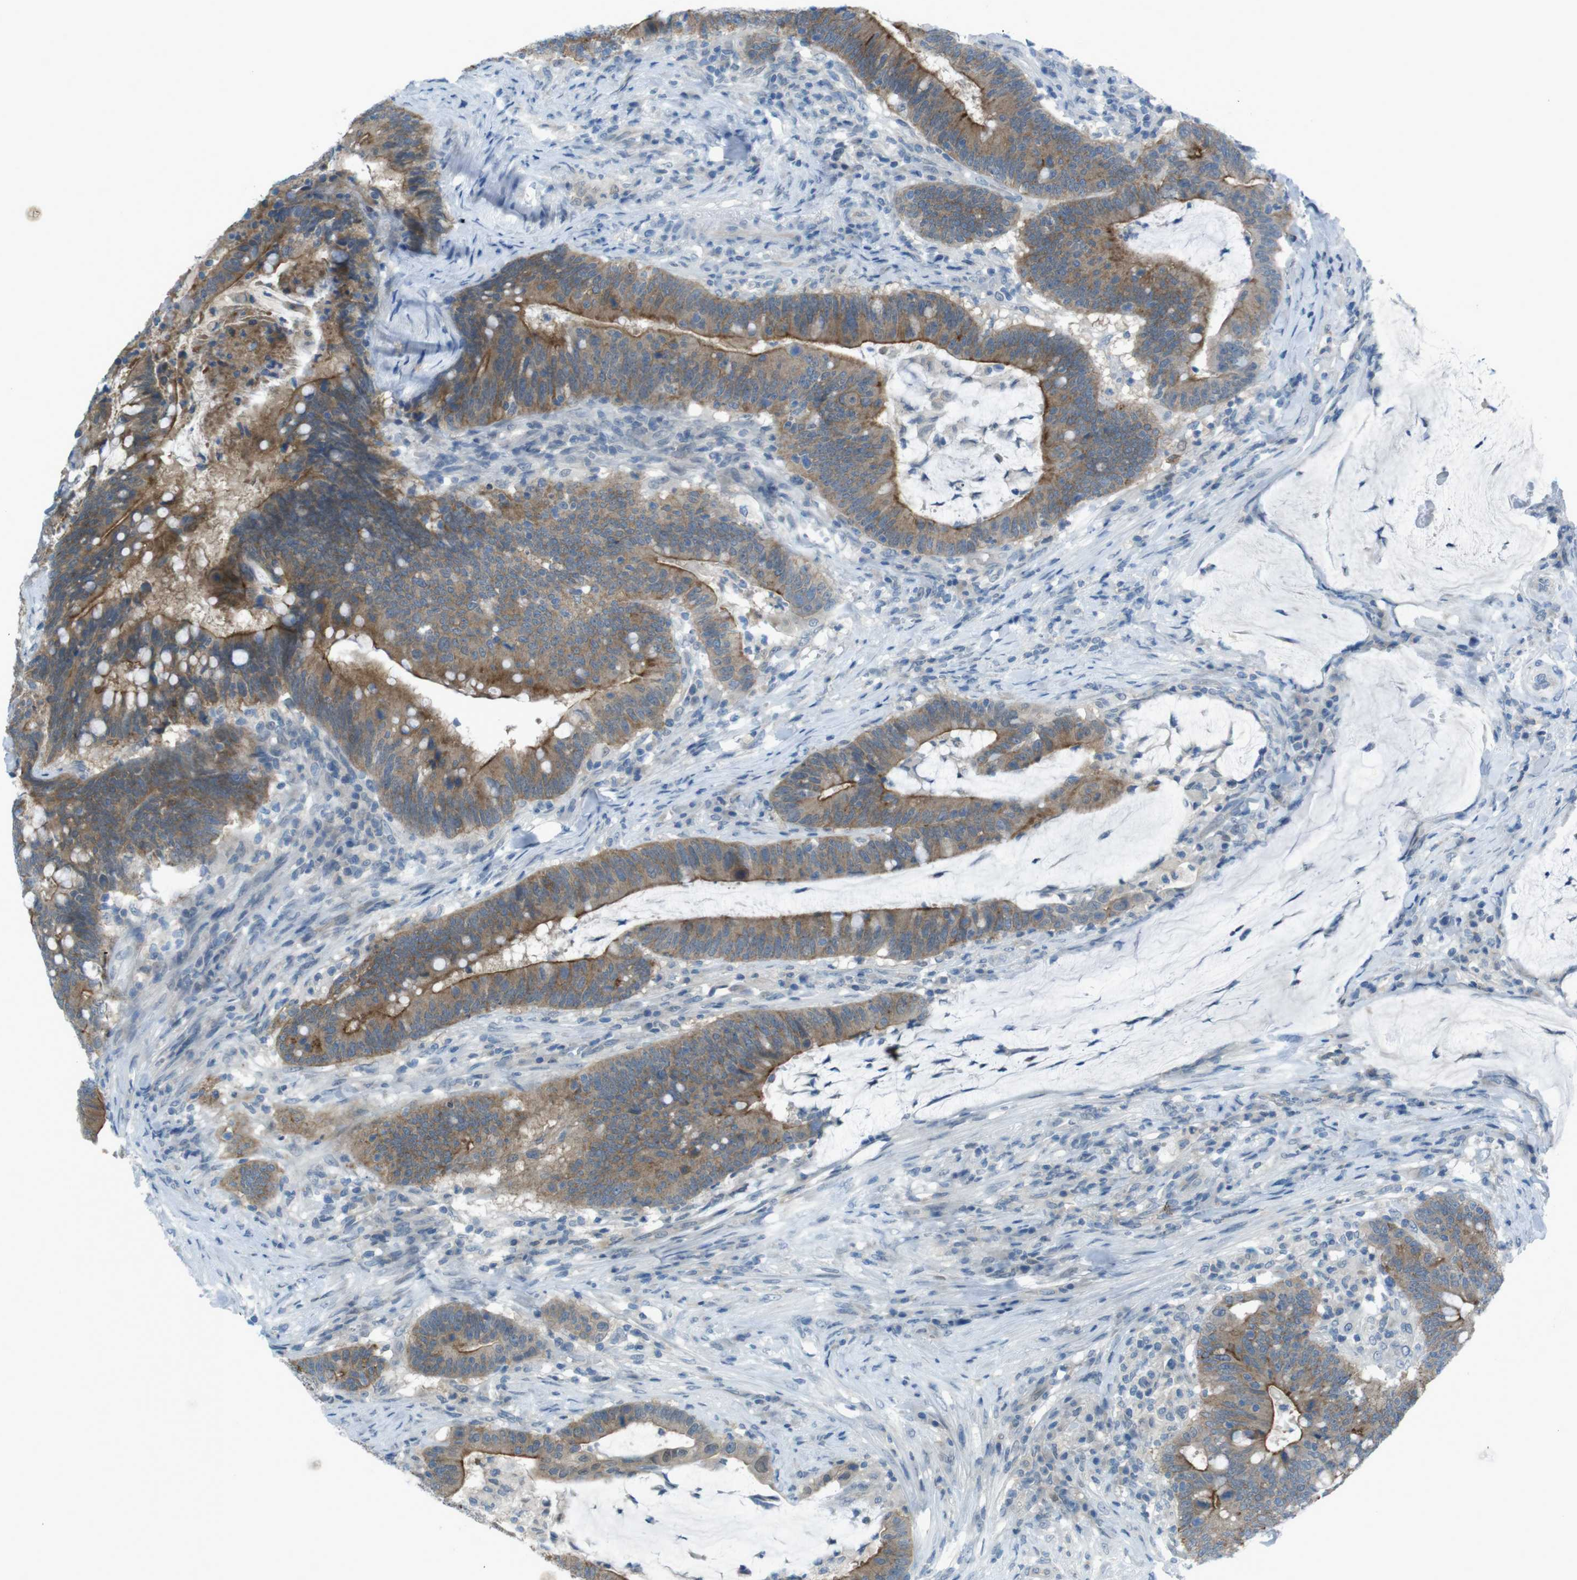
{"staining": {"intensity": "moderate", "quantity": ">75%", "location": "cytoplasmic/membranous"}, "tissue": "colorectal cancer", "cell_type": "Tumor cells", "image_type": "cancer", "snomed": [{"axis": "morphology", "description": "Normal tissue, NOS"}, {"axis": "morphology", "description": "Adenocarcinoma, NOS"}, {"axis": "topography", "description": "Colon"}], "caption": "An immunohistochemistry (IHC) micrograph of tumor tissue is shown. Protein staining in brown labels moderate cytoplasmic/membranous positivity in colorectal cancer (adenocarcinoma) within tumor cells. The staining is performed using DAB (3,3'-diaminobenzidine) brown chromogen to label protein expression. The nuclei are counter-stained blue using hematoxylin.", "gene": "ZDHHC20", "patient": {"sex": "female", "age": 66}}